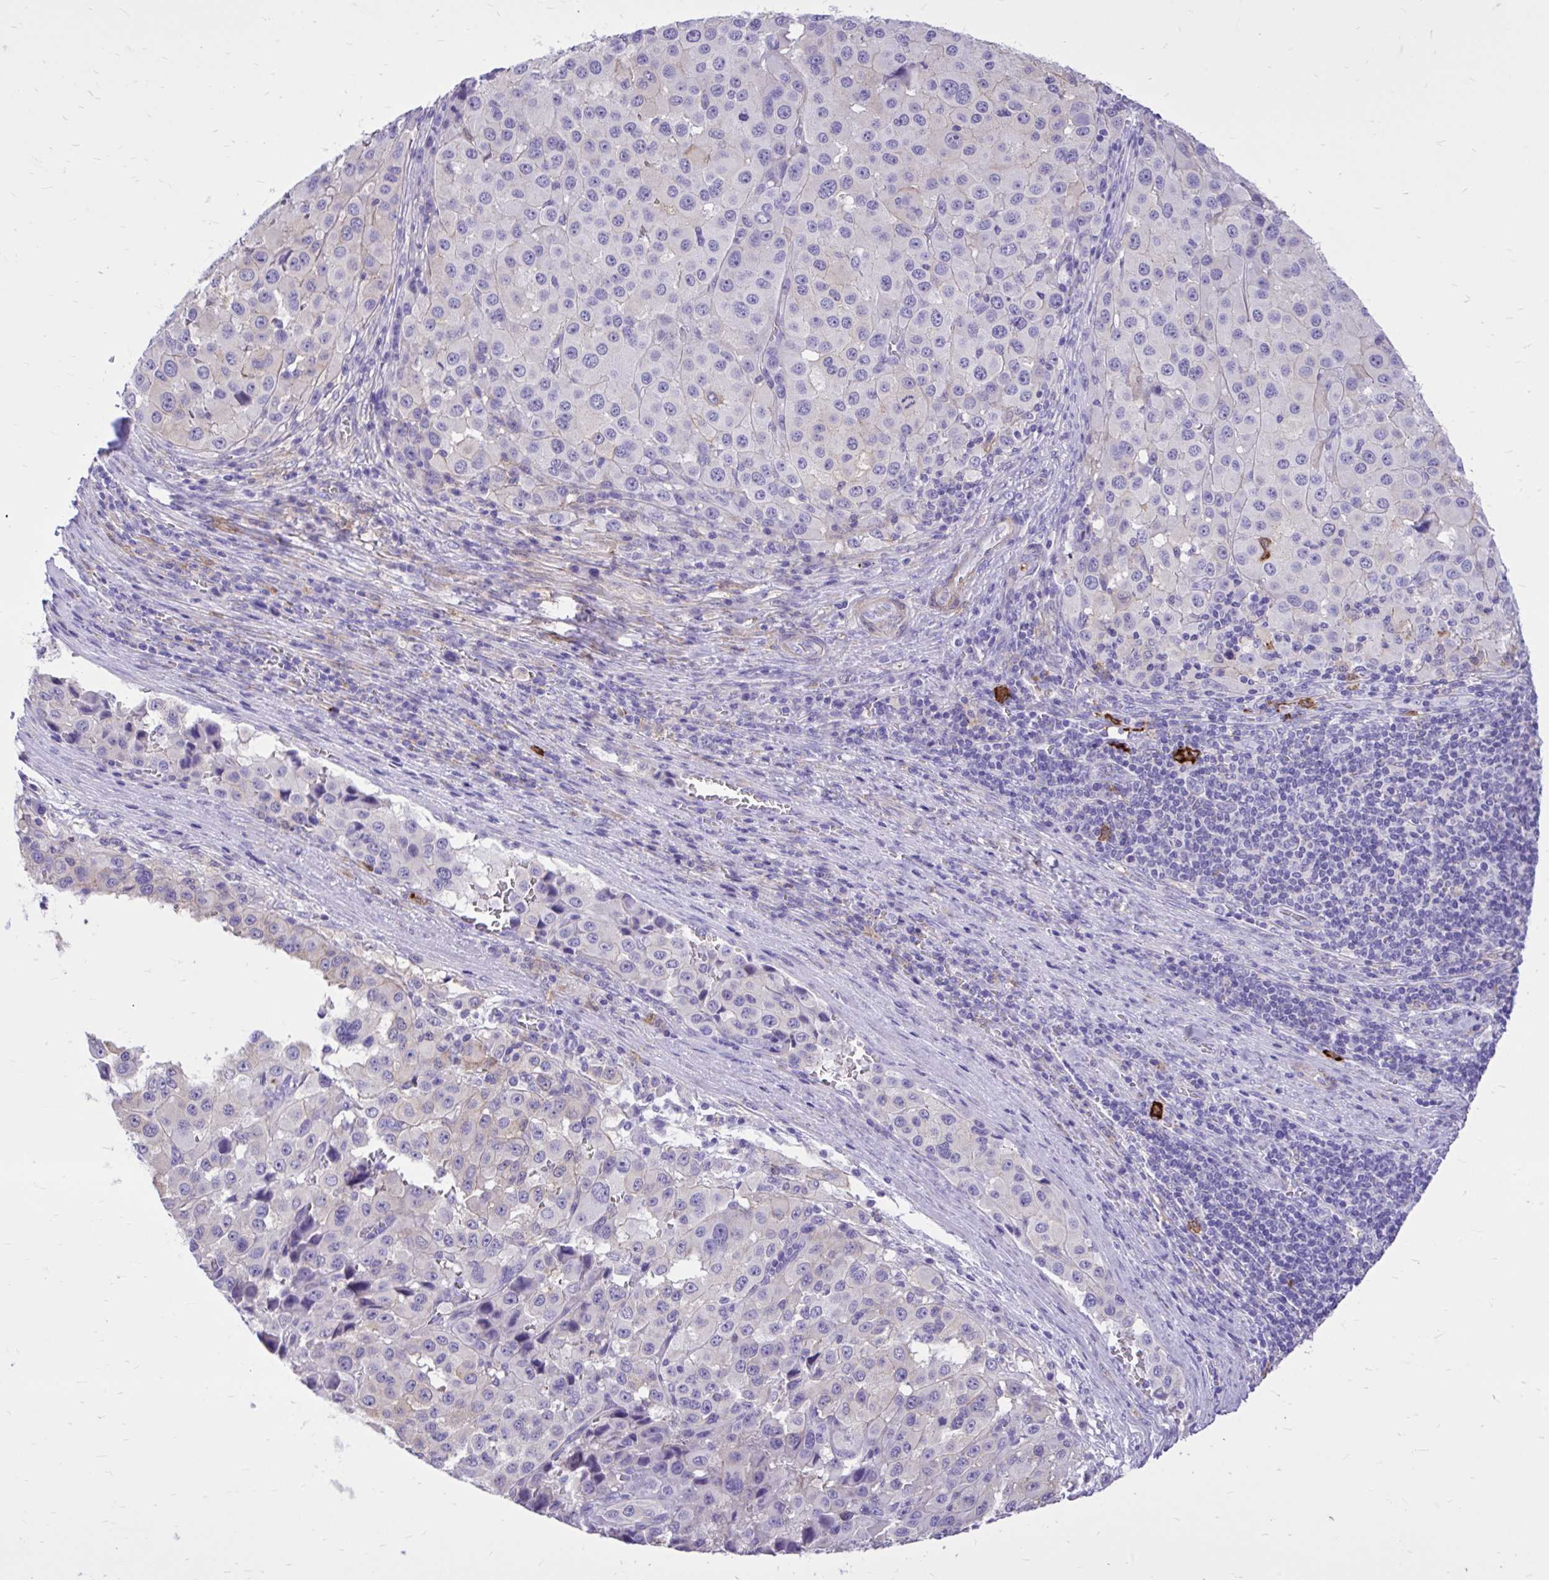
{"staining": {"intensity": "weak", "quantity": "<25%", "location": "cytoplasmic/membranous"}, "tissue": "melanoma", "cell_type": "Tumor cells", "image_type": "cancer", "snomed": [{"axis": "morphology", "description": "Malignant melanoma, Metastatic site"}, {"axis": "topography", "description": "Lymph node"}], "caption": "Malignant melanoma (metastatic site) was stained to show a protein in brown. There is no significant expression in tumor cells.", "gene": "TLR7", "patient": {"sex": "female", "age": 65}}